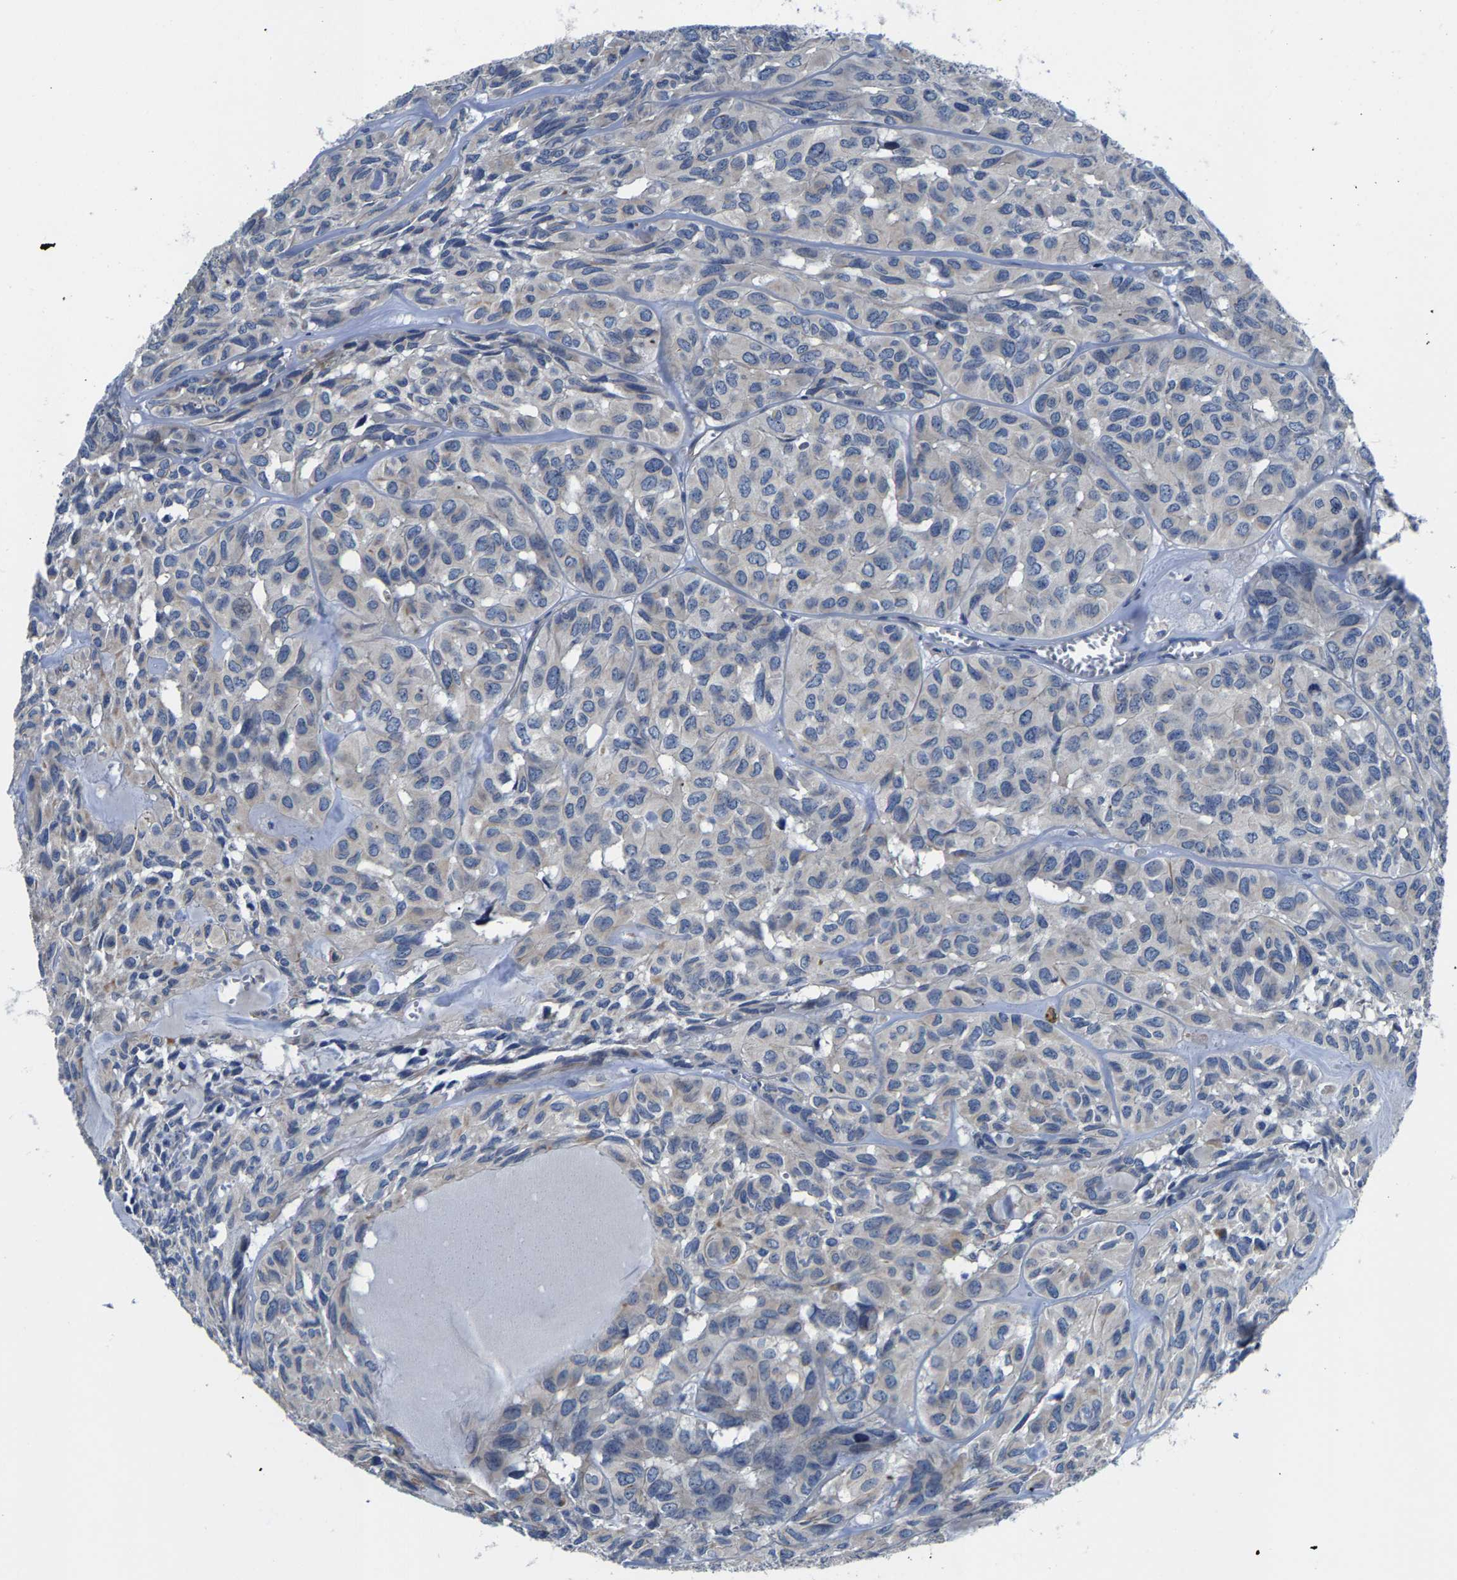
{"staining": {"intensity": "negative", "quantity": "none", "location": "none"}, "tissue": "head and neck cancer", "cell_type": "Tumor cells", "image_type": "cancer", "snomed": [{"axis": "morphology", "description": "Adenocarcinoma, NOS"}, {"axis": "topography", "description": "Salivary gland, NOS"}, {"axis": "topography", "description": "Head-Neck"}], "caption": "Immunohistochemistry (IHC) micrograph of human adenocarcinoma (head and neck) stained for a protein (brown), which exhibits no positivity in tumor cells. The staining is performed using DAB (3,3'-diaminobenzidine) brown chromogen with nuclei counter-stained in using hematoxylin.", "gene": "AGBL3", "patient": {"sex": "female", "age": 76}}